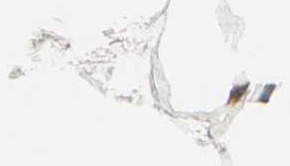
{"staining": {"intensity": "weak", "quantity": ">75%", "location": "cytoplasmic/membranous"}, "tissue": "adipose tissue", "cell_type": "Adipocytes", "image_type": "normal", "snomed": [{"axis": "morphology", "description": "Normal tissue, NOS"}, {"axis": "morphology", "description": "Duct carcinoma"}, {"axis": "topography", "description": "Breast"}, {"axis": "topography", "description": "Adipose tissue"}], "caption": "Immunohistochemistry (IHC) micrograph of normal human adipose tissue stained for a protein (brown), which shows low levels of weak cytoplasmic/membranous staining in about >75% of adipocytes.", "gene": "HSPB1", "patient": {"sex": "female", "age": 37}}